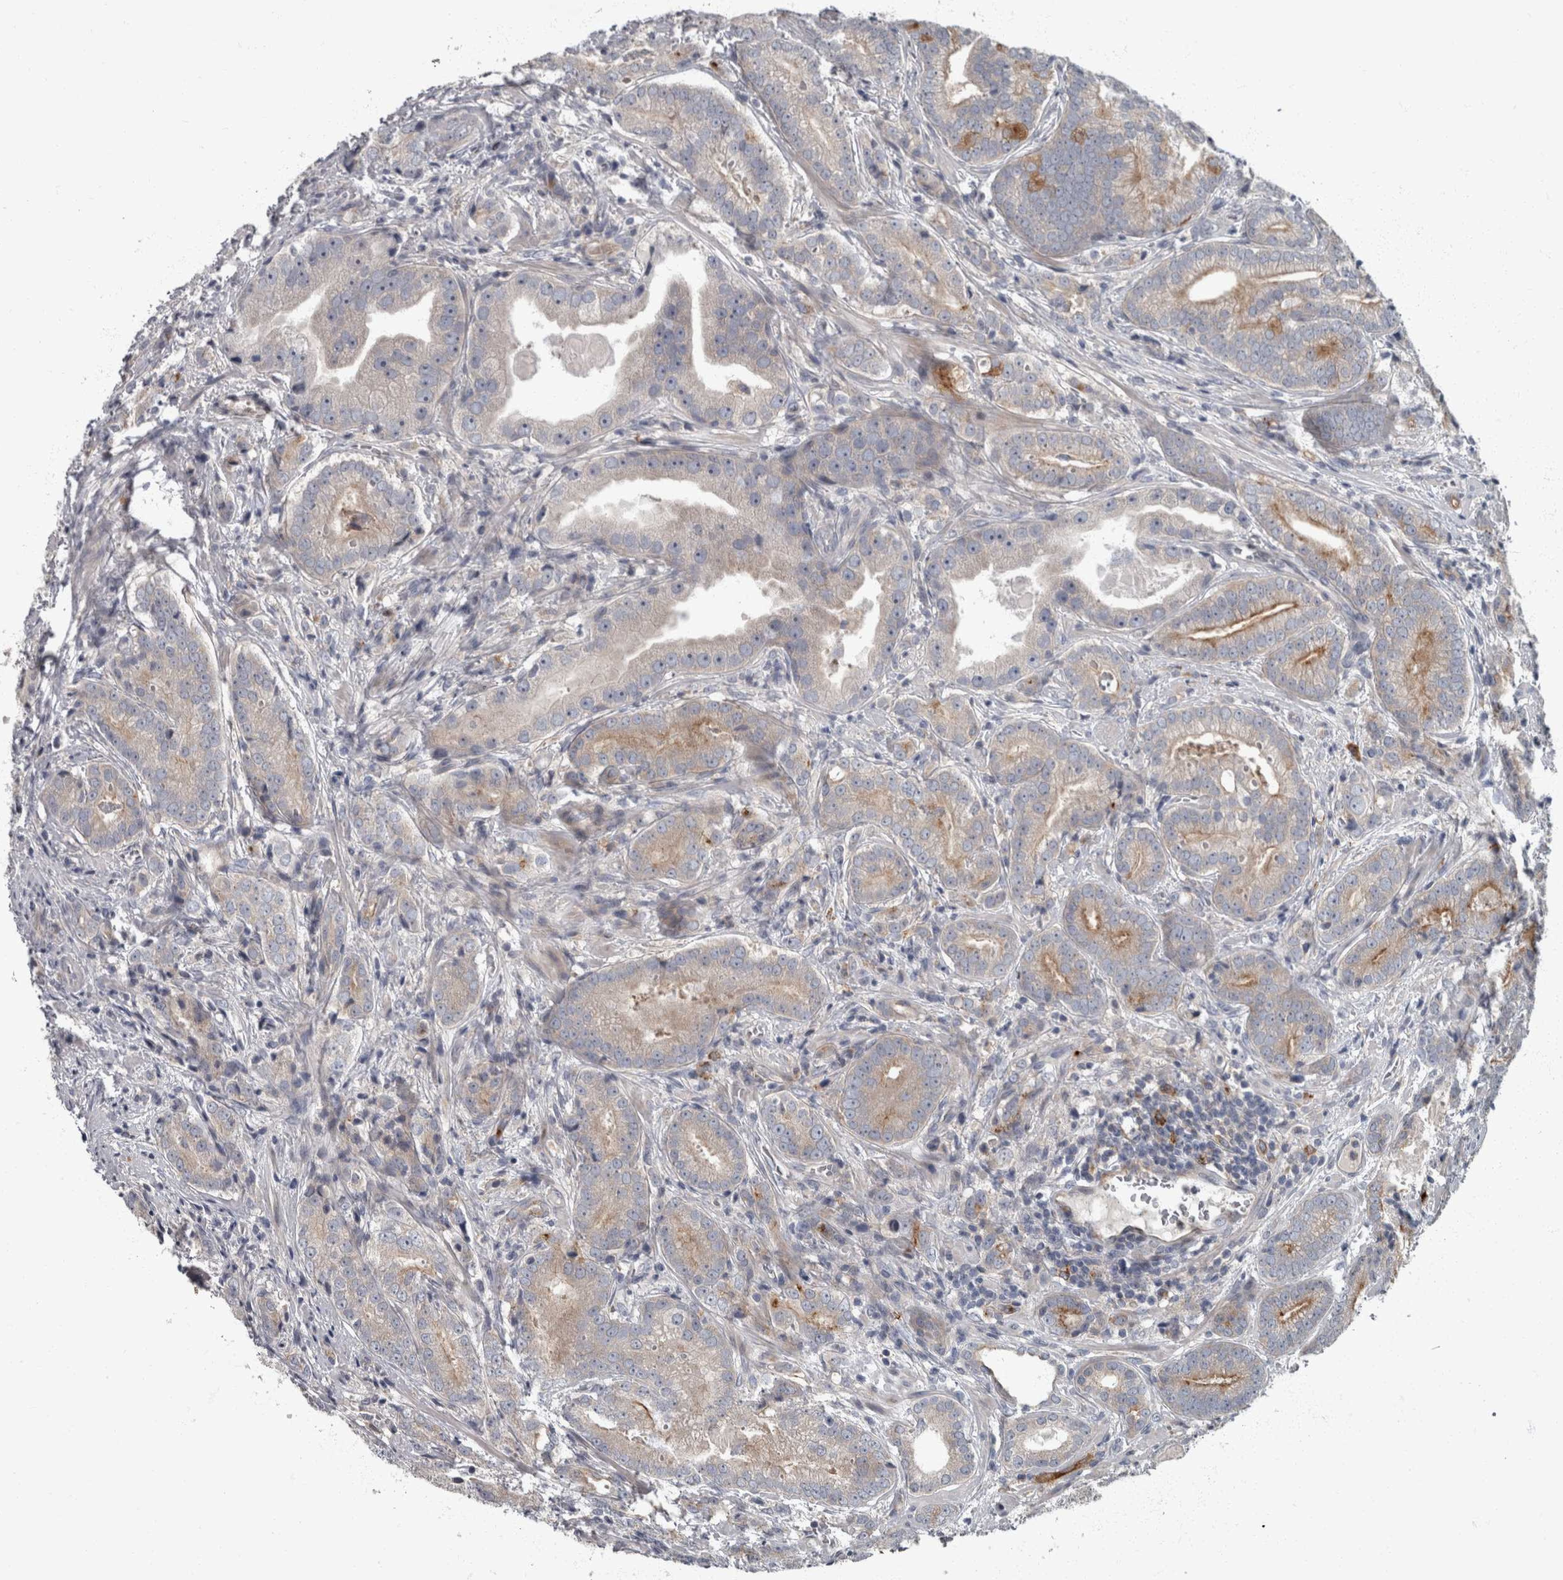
{"staining": {"intensity": "moderate", "quantity": "25%-75%", "location": "cytoplasmic/membranous"}, "tissue": "prostate cancer", "cell_type": "Tumor cells", "image_type": "cancer", "snomed": [{"axis": "morphology", "description": "Adenocarcinoma, High grade"}, {"axis": "topography", "description": "Prostate"}], "caption": "DAB (3,3'-diaminobenzidine) immunohistochemical staining of prostate cancer (adenocarcinoma (high-grade)) demonstrates moderate cytoplasmic/membranous protein staining in approximately 25%-75% of tumor cells.", "gene": "CDC42BPG", "patient": {"sex": "male", "age": 57}}